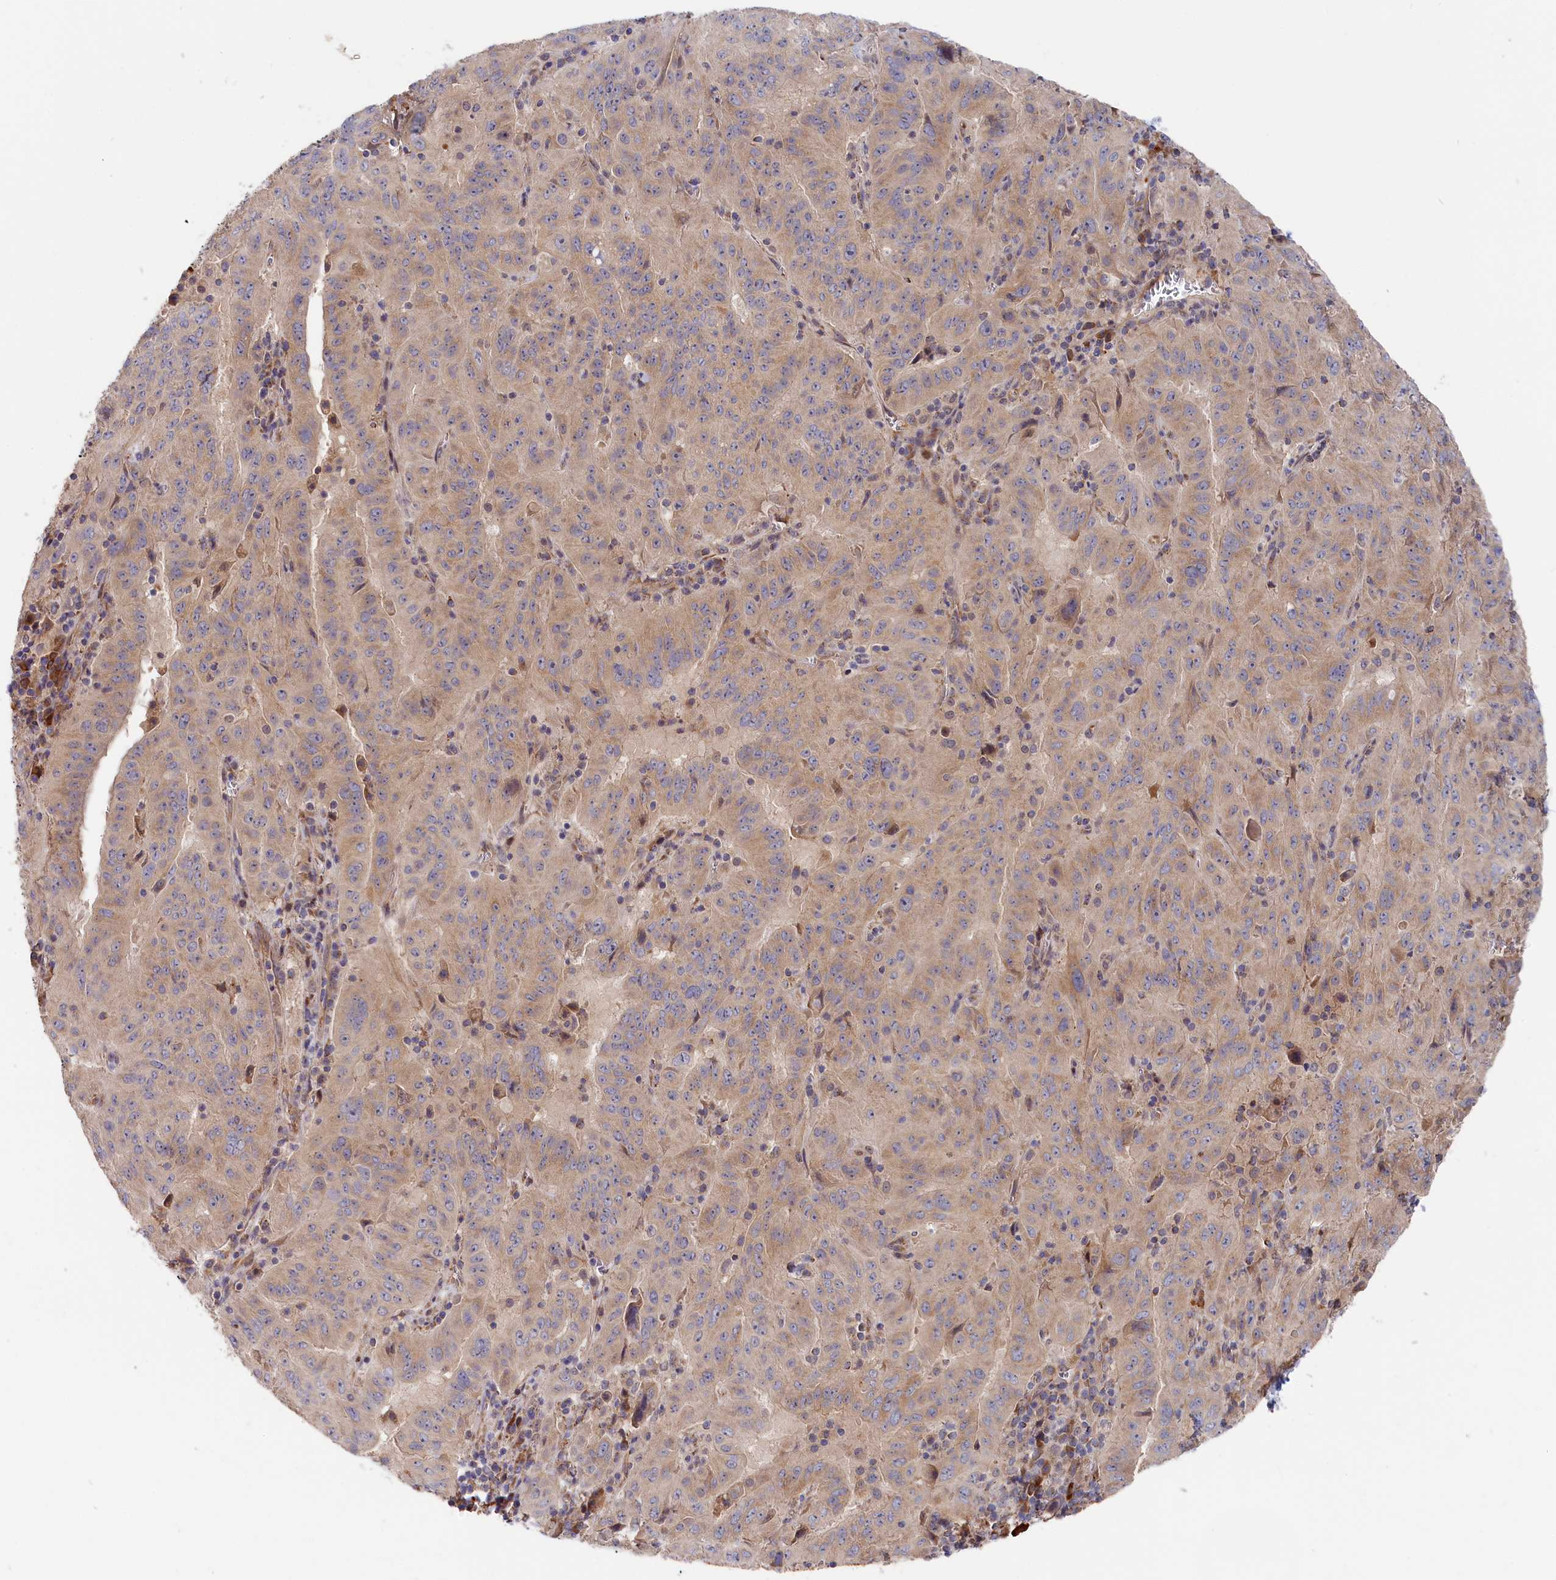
{"staining": {"intensity": "weak", "quantity": "25%-75%", "location": "cytoplasmic/membranous"}, "tissue": "pancreatic cancer", "cell_type": "Tumor cells", "image_type": "cancer", "snomed": [{"axis": "morphology", "description": "Adenocarcinoma, NOS"}, {"axis": "topography", "description": "Pancreas"}], "caption": "Pancreatic adenocarcinoma was stained to show a protein in brown. There is low levels of weak cytoplasmic/membranous staining in about 25%-75% of tumor cells.", "gene": "CEP44", "patient": {"sex": "male", "age": 63}}